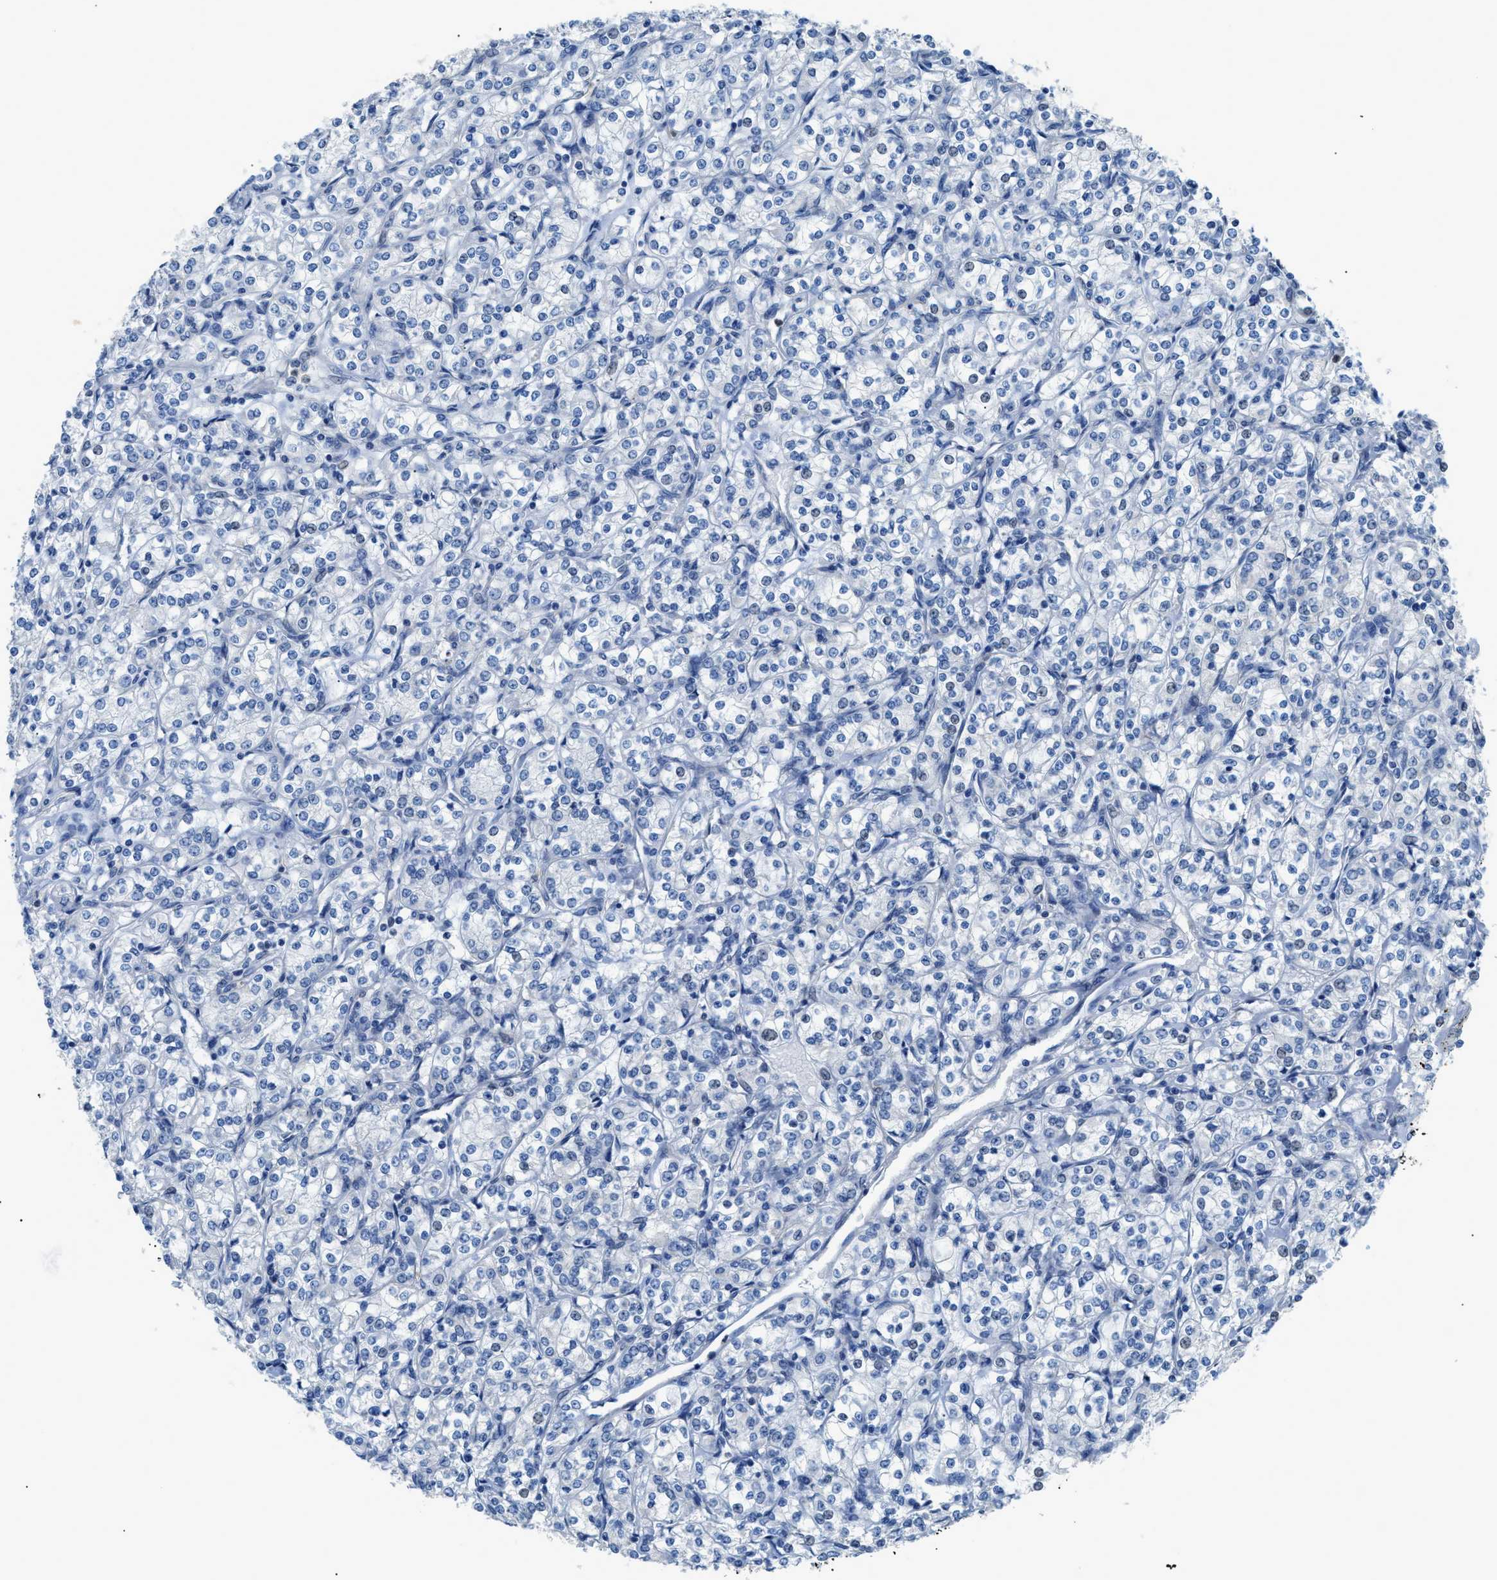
{"staining": {"intensity": "negative", "quantity": "none", "location": "none"}, "tissue": "renal cancer", "cell_type": "Tumor cells", "image_type": "cancer", "snomed": [{"axis": "morphology", "description": "Adenocarcinoma, NOS"}, {"axis": "topography", "description": "Kidney"}], "caption": "IHC image of renal cancer stained for a protein (brown), which demonstrates no positivity in tumor cells. The staining was performed using DAB to visualize the protein expression in brown, while the nuclei were stained in blue with hematoxylin (Magnification: 20x).", "gene": "ITPR1", "patient": {"sex": "male", "age": 77}}